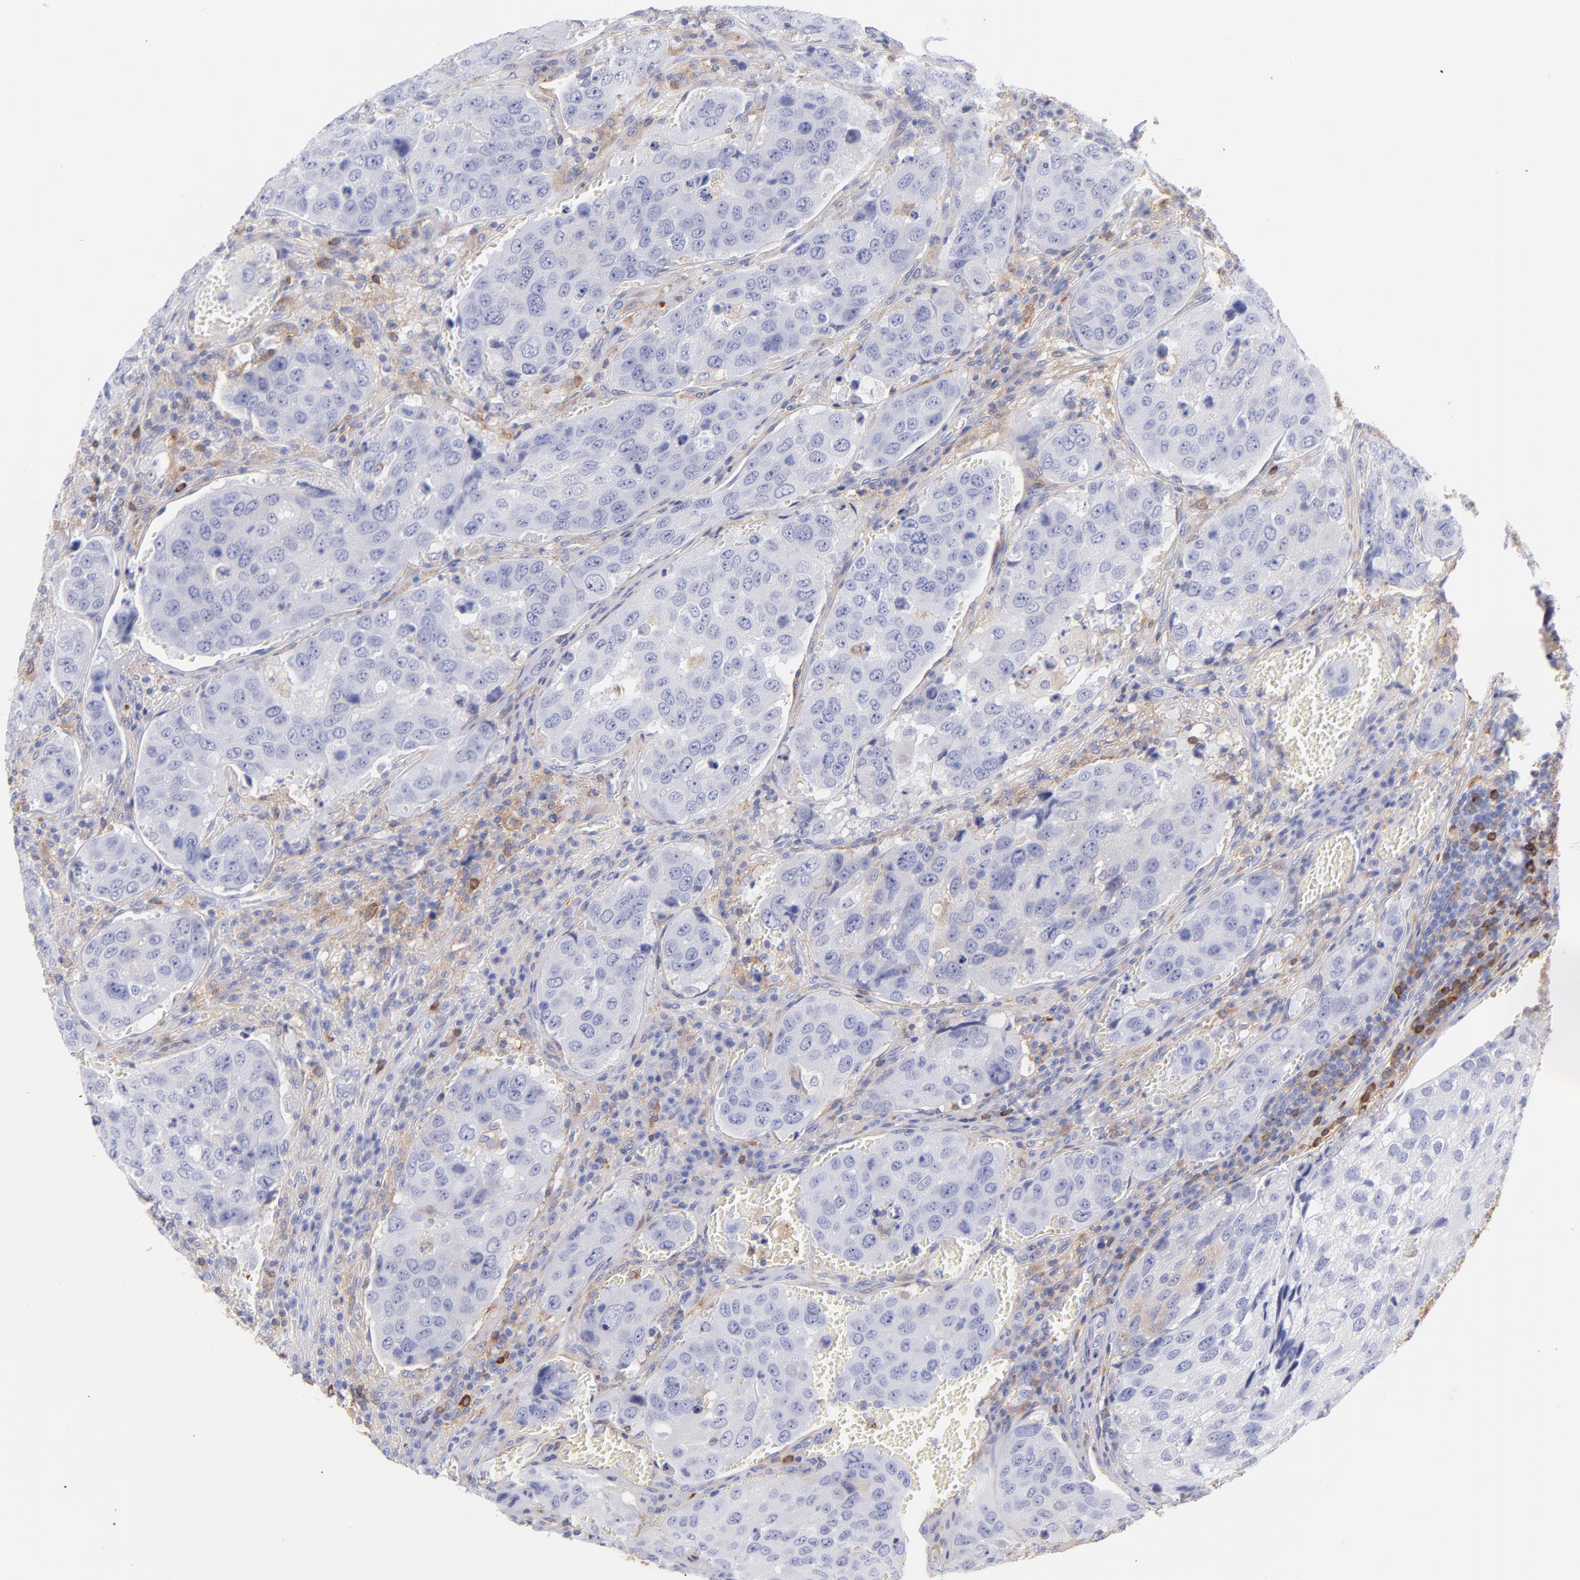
{"staining": {"intensity": "weak", "quantity": "<25%", "location": "cytoplasmic/membranous"}, "tissue": "urothelial cancer", "cell_type": "Tumor cells", "image_type": "cancer", "snomed": [{"axis": "morphology", "description": "Urothelial carcinoma, High grade"}, {"axis": "topography", "description": "Lymph node"}, {"axis": "topography", "description": "Urinary bladder"}], "caption": "High magnification brightfield microscopy of urothelial cancer stained with DAB (3,3'-diaminobenzidine) (brown) and counterstained with hematoxylin (blue): tumor cells show no significant expression.", "gene": "PRKCA", "patient": {"sex": "male", "age": 51}}